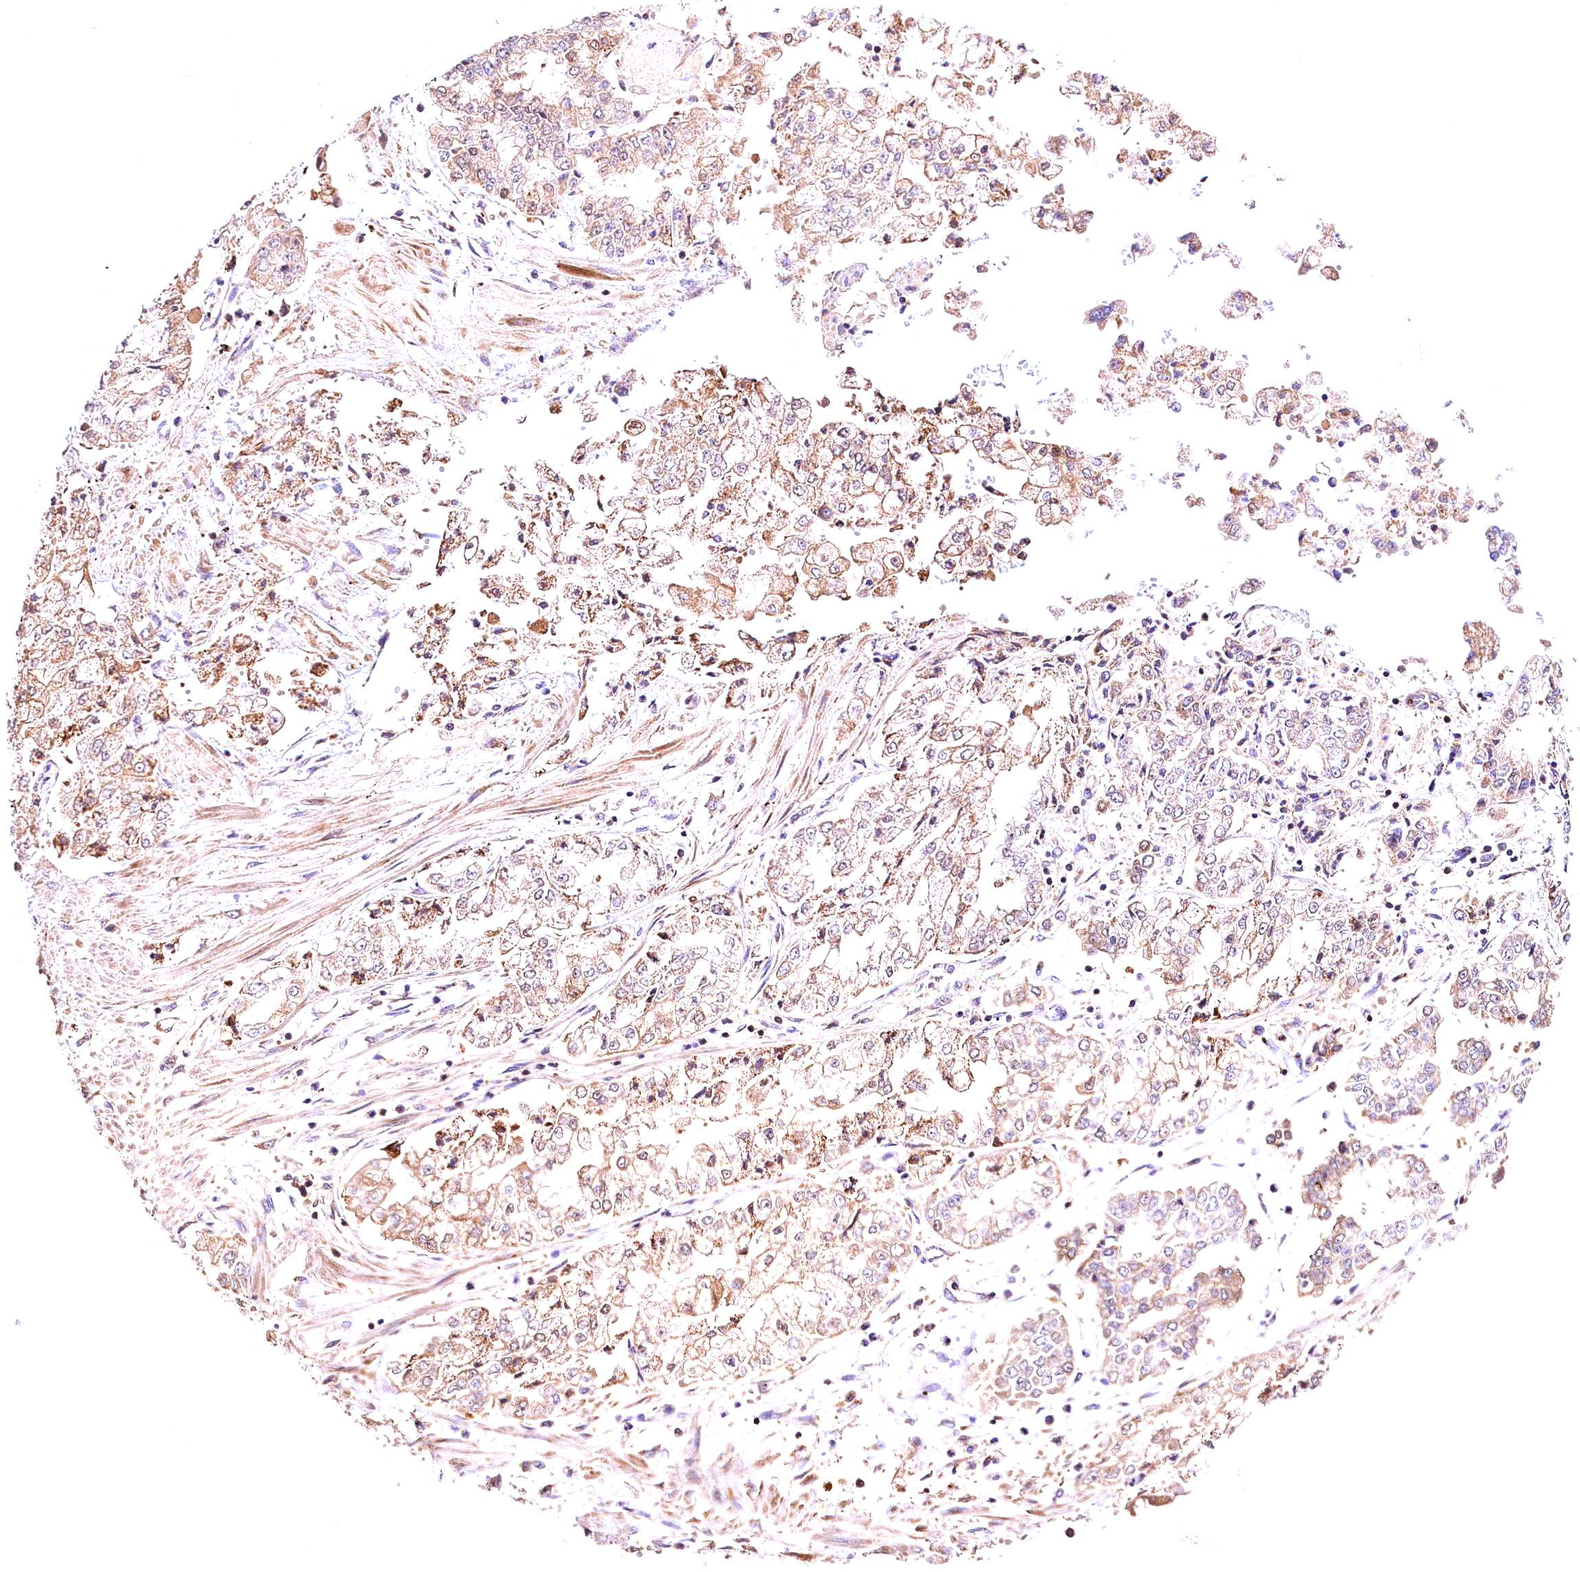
{"staining": {"intensity": "moderate", "quantity": "25%-75%", "location": "cytoplasmic/membranous"}, "tissue": "stomach cancer", "cell_type": "Tumor cells", "image_type": "cancer", "snomed": [{"axis": "morphology", "description": "Adenocarcinoma, NOS"}, {"axis": "topography", "description": "Stomach"}], "caption": "Immunohistochemical staining of stomach adenocarcinoma demonstrates moderate cytoplasmic/membranous protein positivity in about 25%-75% of tumor cells.", "gene": "KPTN", "patient": {"sex": "male", "age": 76}}